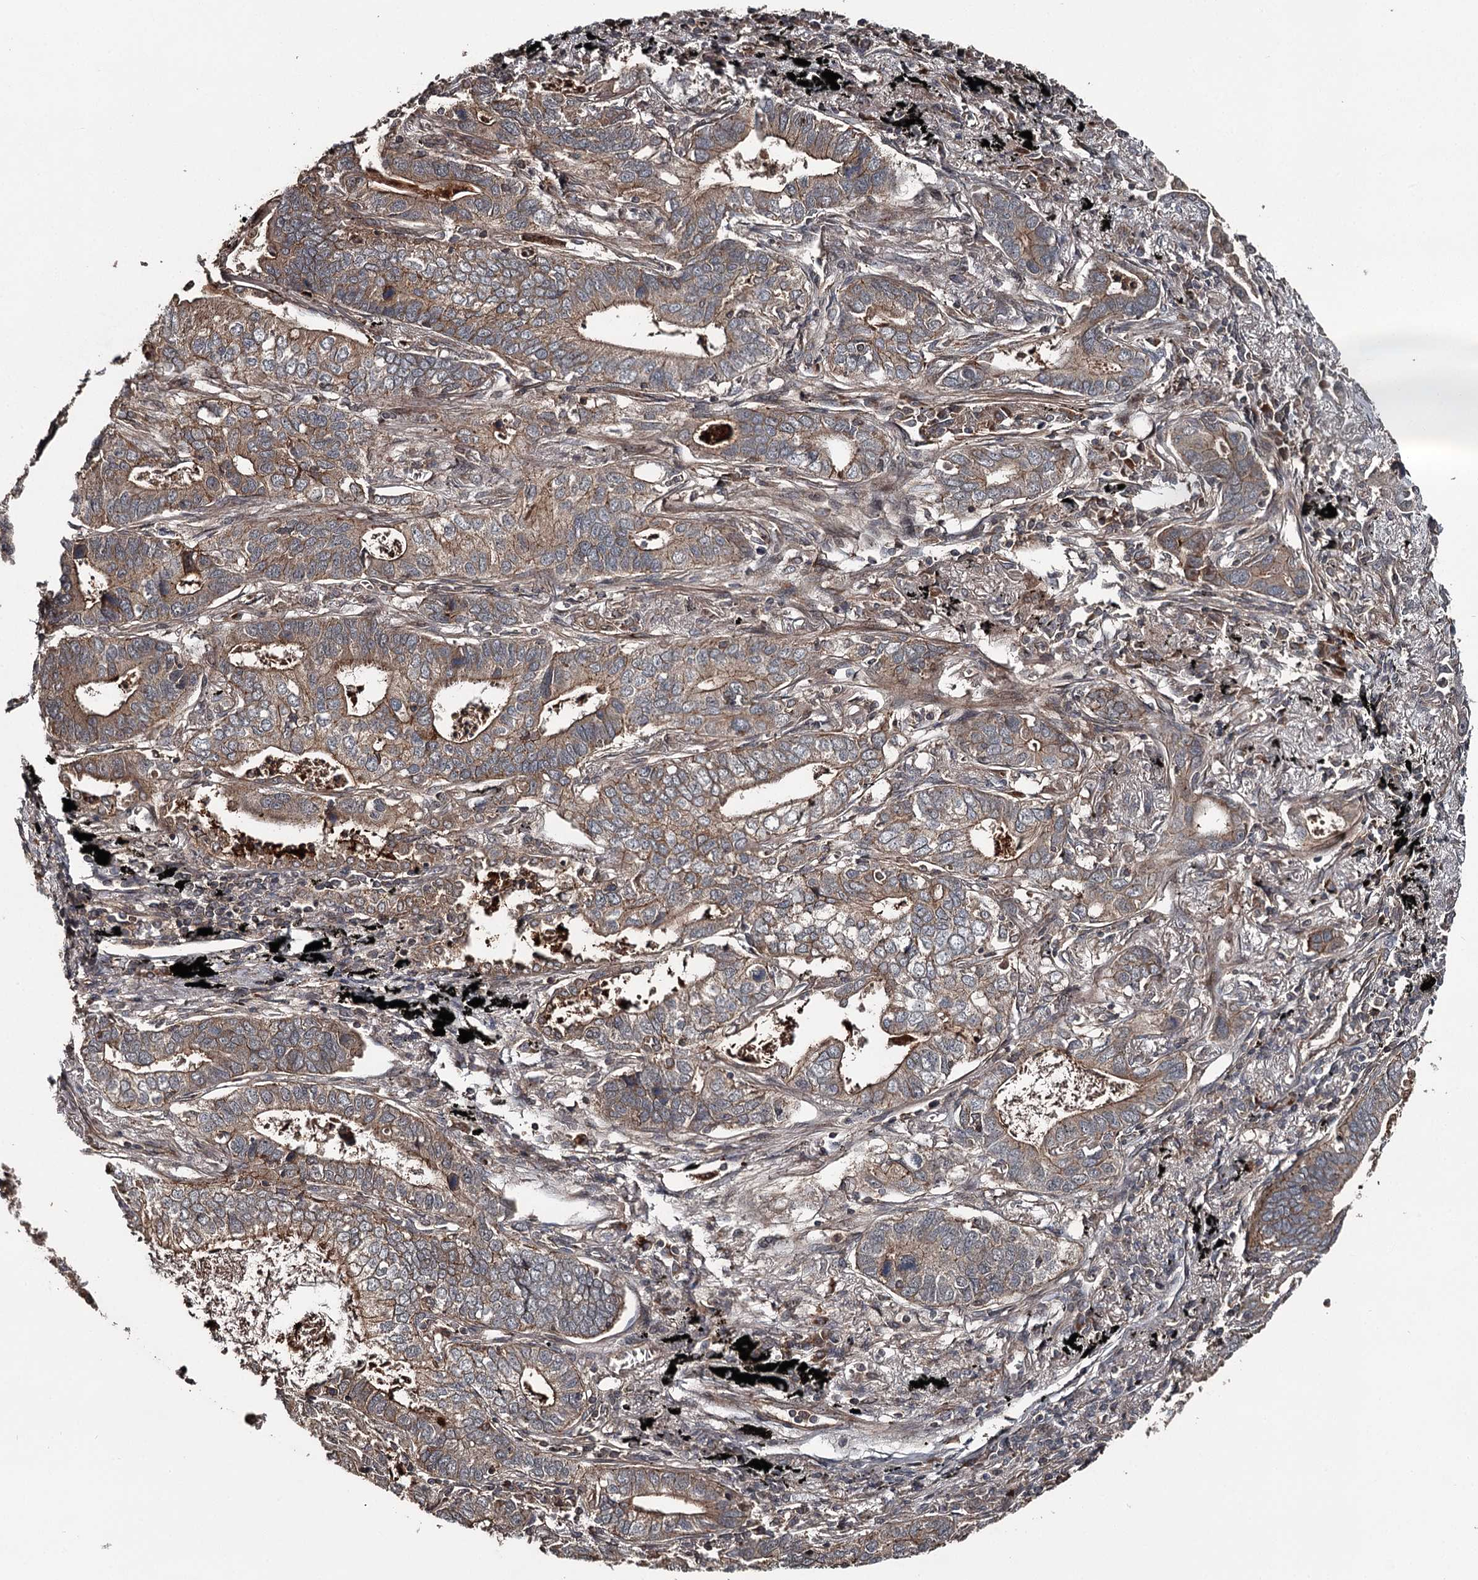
{"staining": {"intensity": "moderate", "quantity": ">75%", "location": "cytoplasmic/membranous"}, "tissue": "lung cancer", "cell_type": "Tumor cells", "image_type": "cancer", "snomed": [{"axis": "morphology", "description": "Adenocarcinoma, NOS"}, {"axis": "topography", "description": "Lung"}], "caption": "DAB immunohistochemical staining of adenocarcinoma (lung) reveals moderate cytoplasmic/membranous protein positivity in approximately >75% of tumor cells.", "gene": "RAB21", "patient": {"sex": "male", "age": 67}}